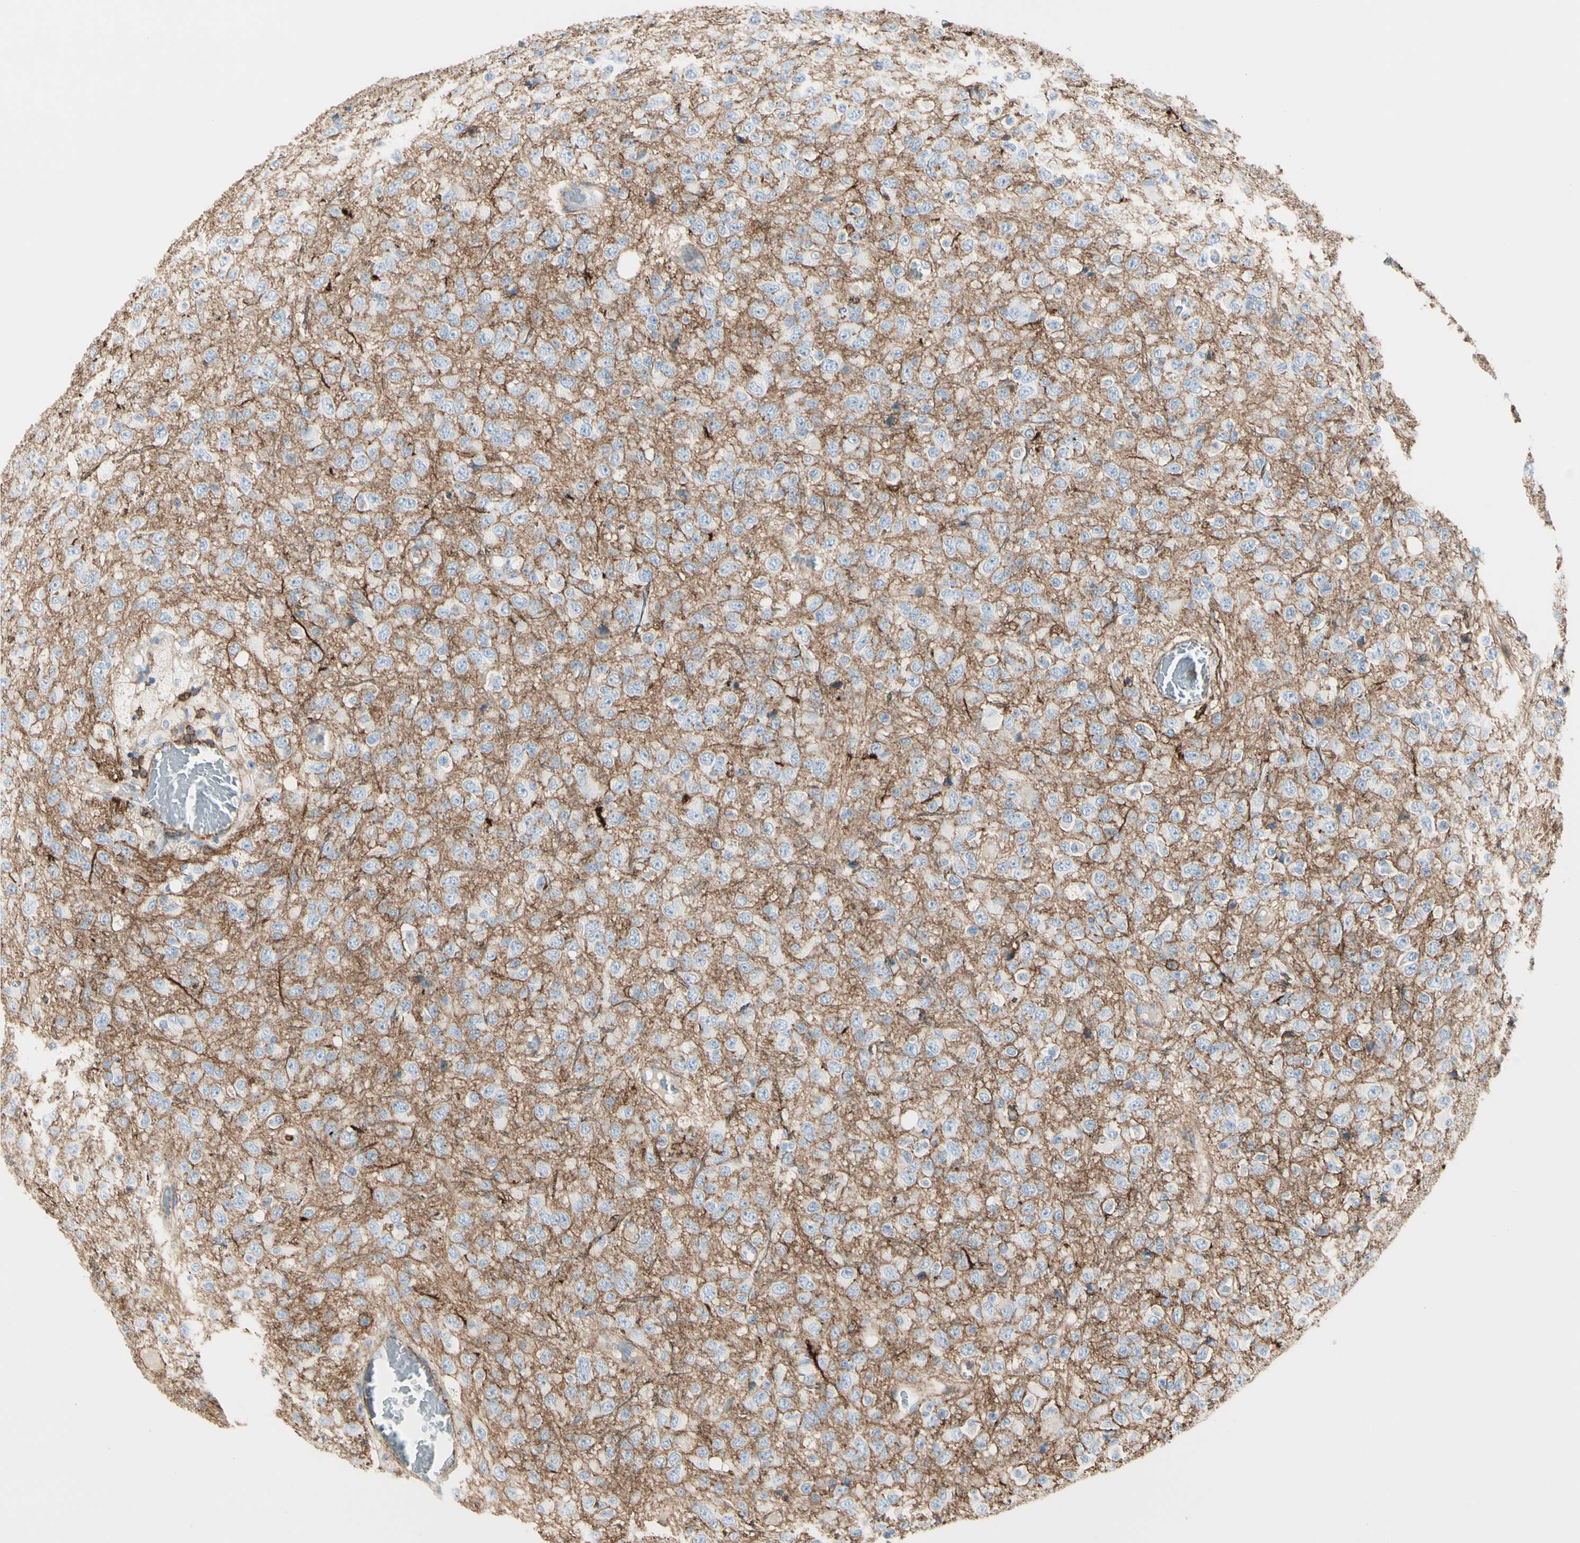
{"staining": {"intensity": "strong", "quantity": "<25%", "location": "cytoplasmic/membranous"}, "tissue": "glioma", "cell_type": "Tumor cells", "image_type": "cancer", "snomed": [{"axis": "morphology", "description": "Glioma, malignant, High grade"}, {"axis": "topography", "description": "pancreas cauda"}], "caption": "Human glioma stained with a protein marker shows strong staining in tumor cells.", "gene": "CLEC2B", "patient": {"sex": "male", "age": 60}}